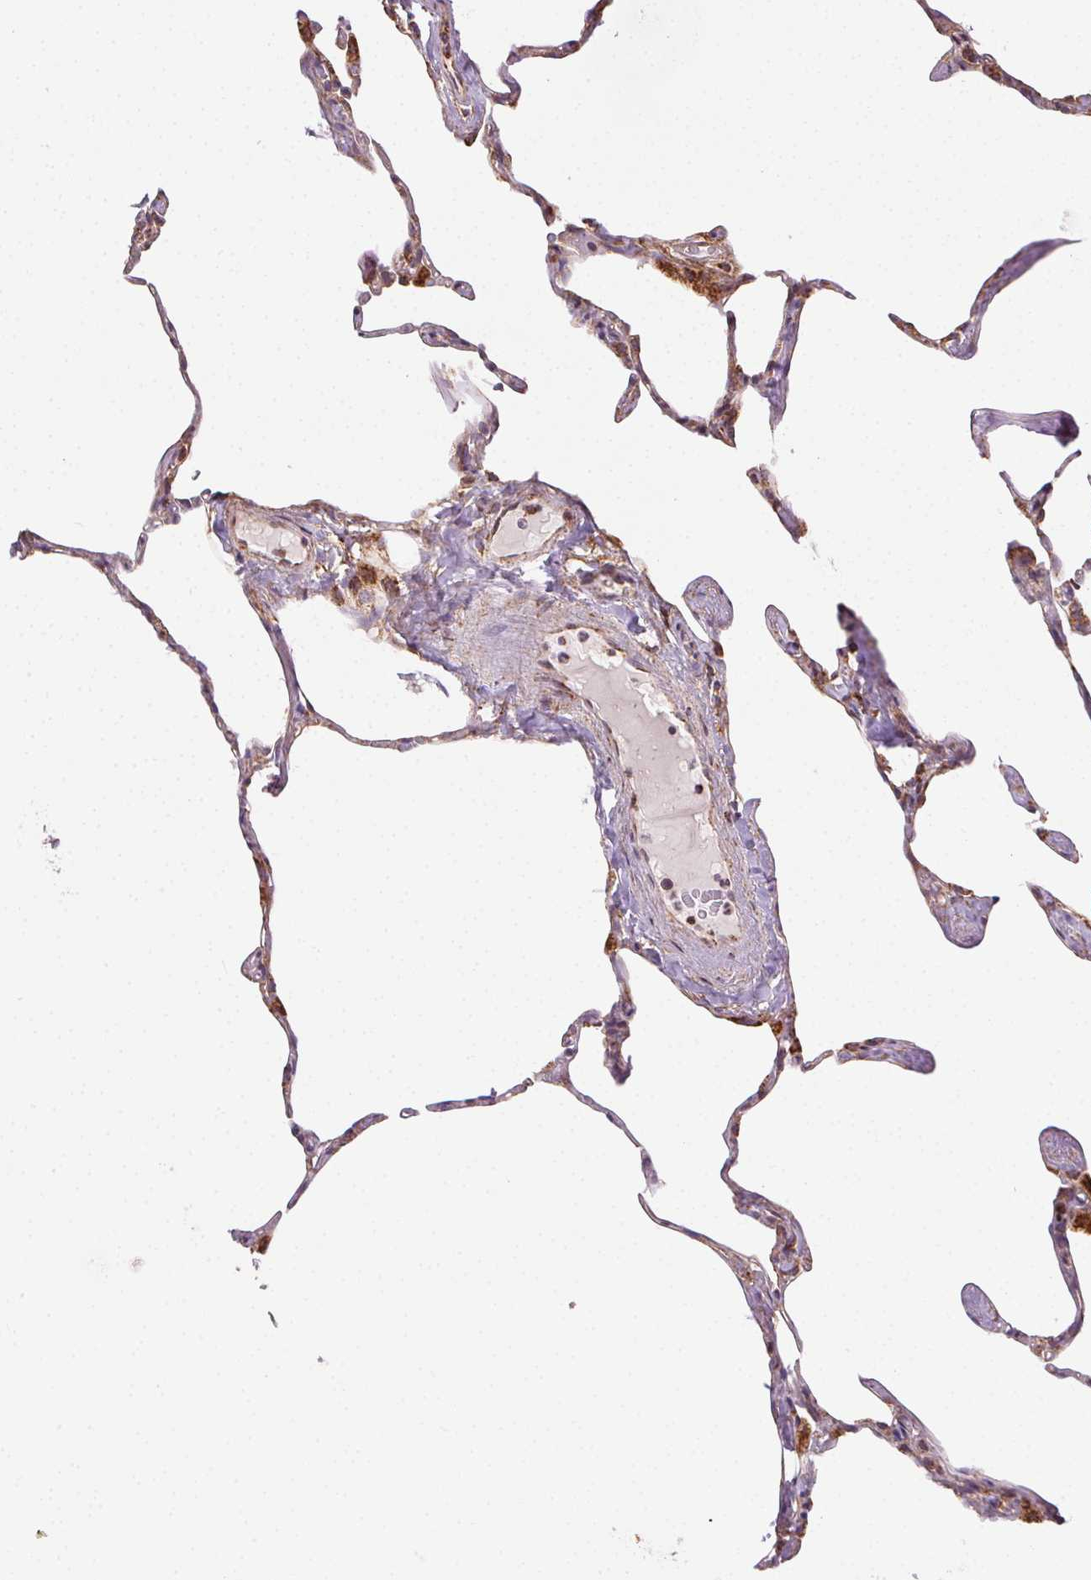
{"staining": {"intensity": "moderate", "quantity": ">75%", "location": "cytoplasmic/membranous"}, "tissue": "lung", "cell_type": "Alveolar cells", "image_type": "normal", "snomed": [{"axis": "morphology", "description": "Normal tissue, NOS"}, {"axis": "topography", "description": "Lung"}], "caption": "Immunohistochemistry (DAB) staining of unremarkable human lung demonstrates moderate cytoplasmic/membranous protein positivity in about >75% of alveolar cells. (DAB (3,3'-diaminobenzidine) IHC, brown staining for protein, blue staining for nuclei).", "gene": "CLPB", "patient": {"sex": "male", "age": 65}}